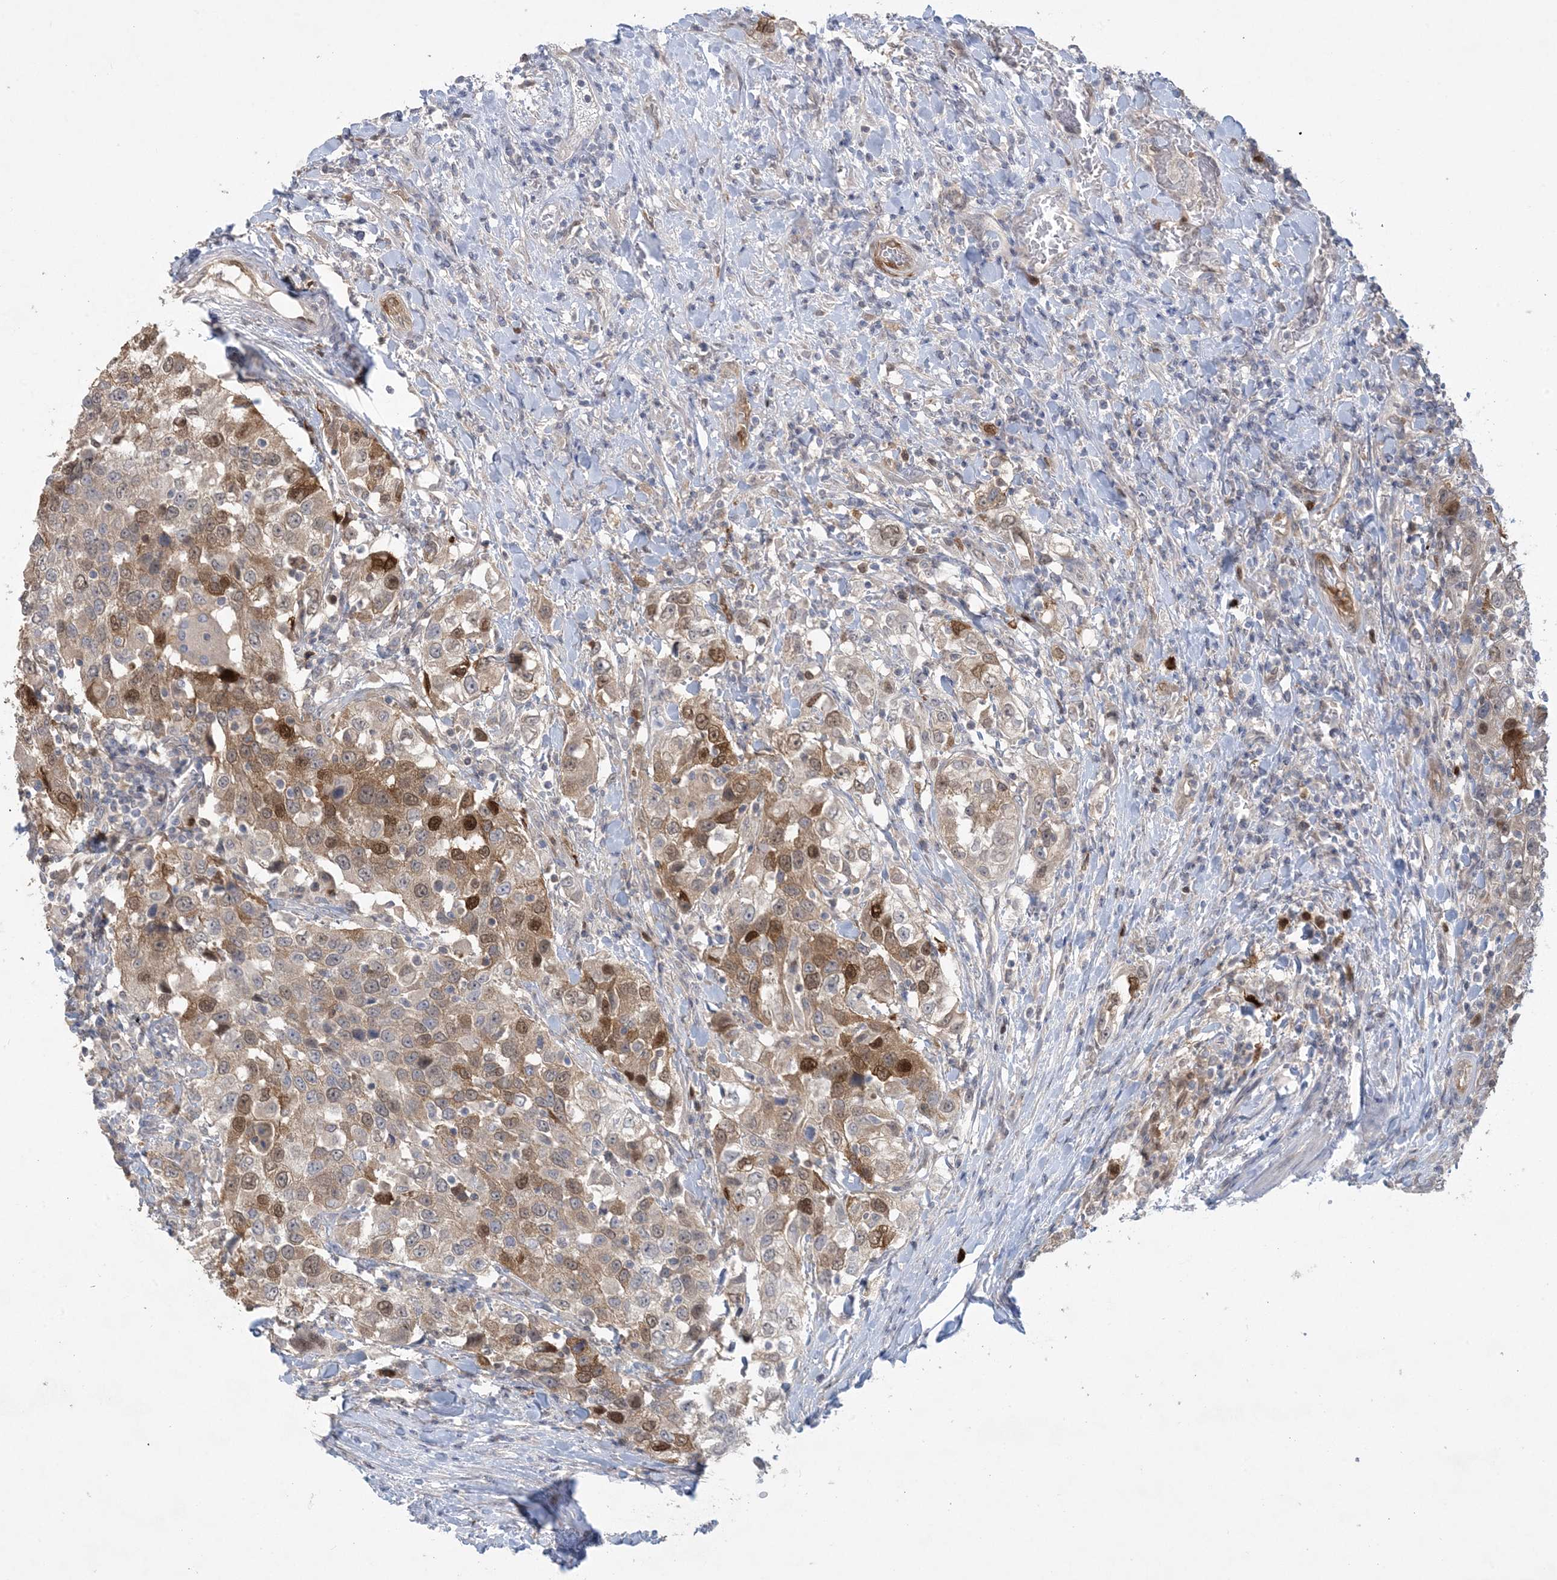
{"staining": {"intensity": "moderate", "quantity": "25%-75%", "location": "cytoplasmic/membranous,nuclear"}, "tissue": "urothelial cancer", "cell_type": "Tumor cells", "image_type": "cancer", "snomed": [{"axis": "morphology", "description": "Urothelial carcinoma, High grade"}, {"axis": "topography", "description": "Urinary bladder"}], "caption": "Urothelial cancer stained with a brown dye displays moderate cytoplasmic/membranous and nuclear positive staining in approximately 25%-75% of tumor cells.", "gene": "HMGCS1", "patient": {"sex": "female", "age": 80}}